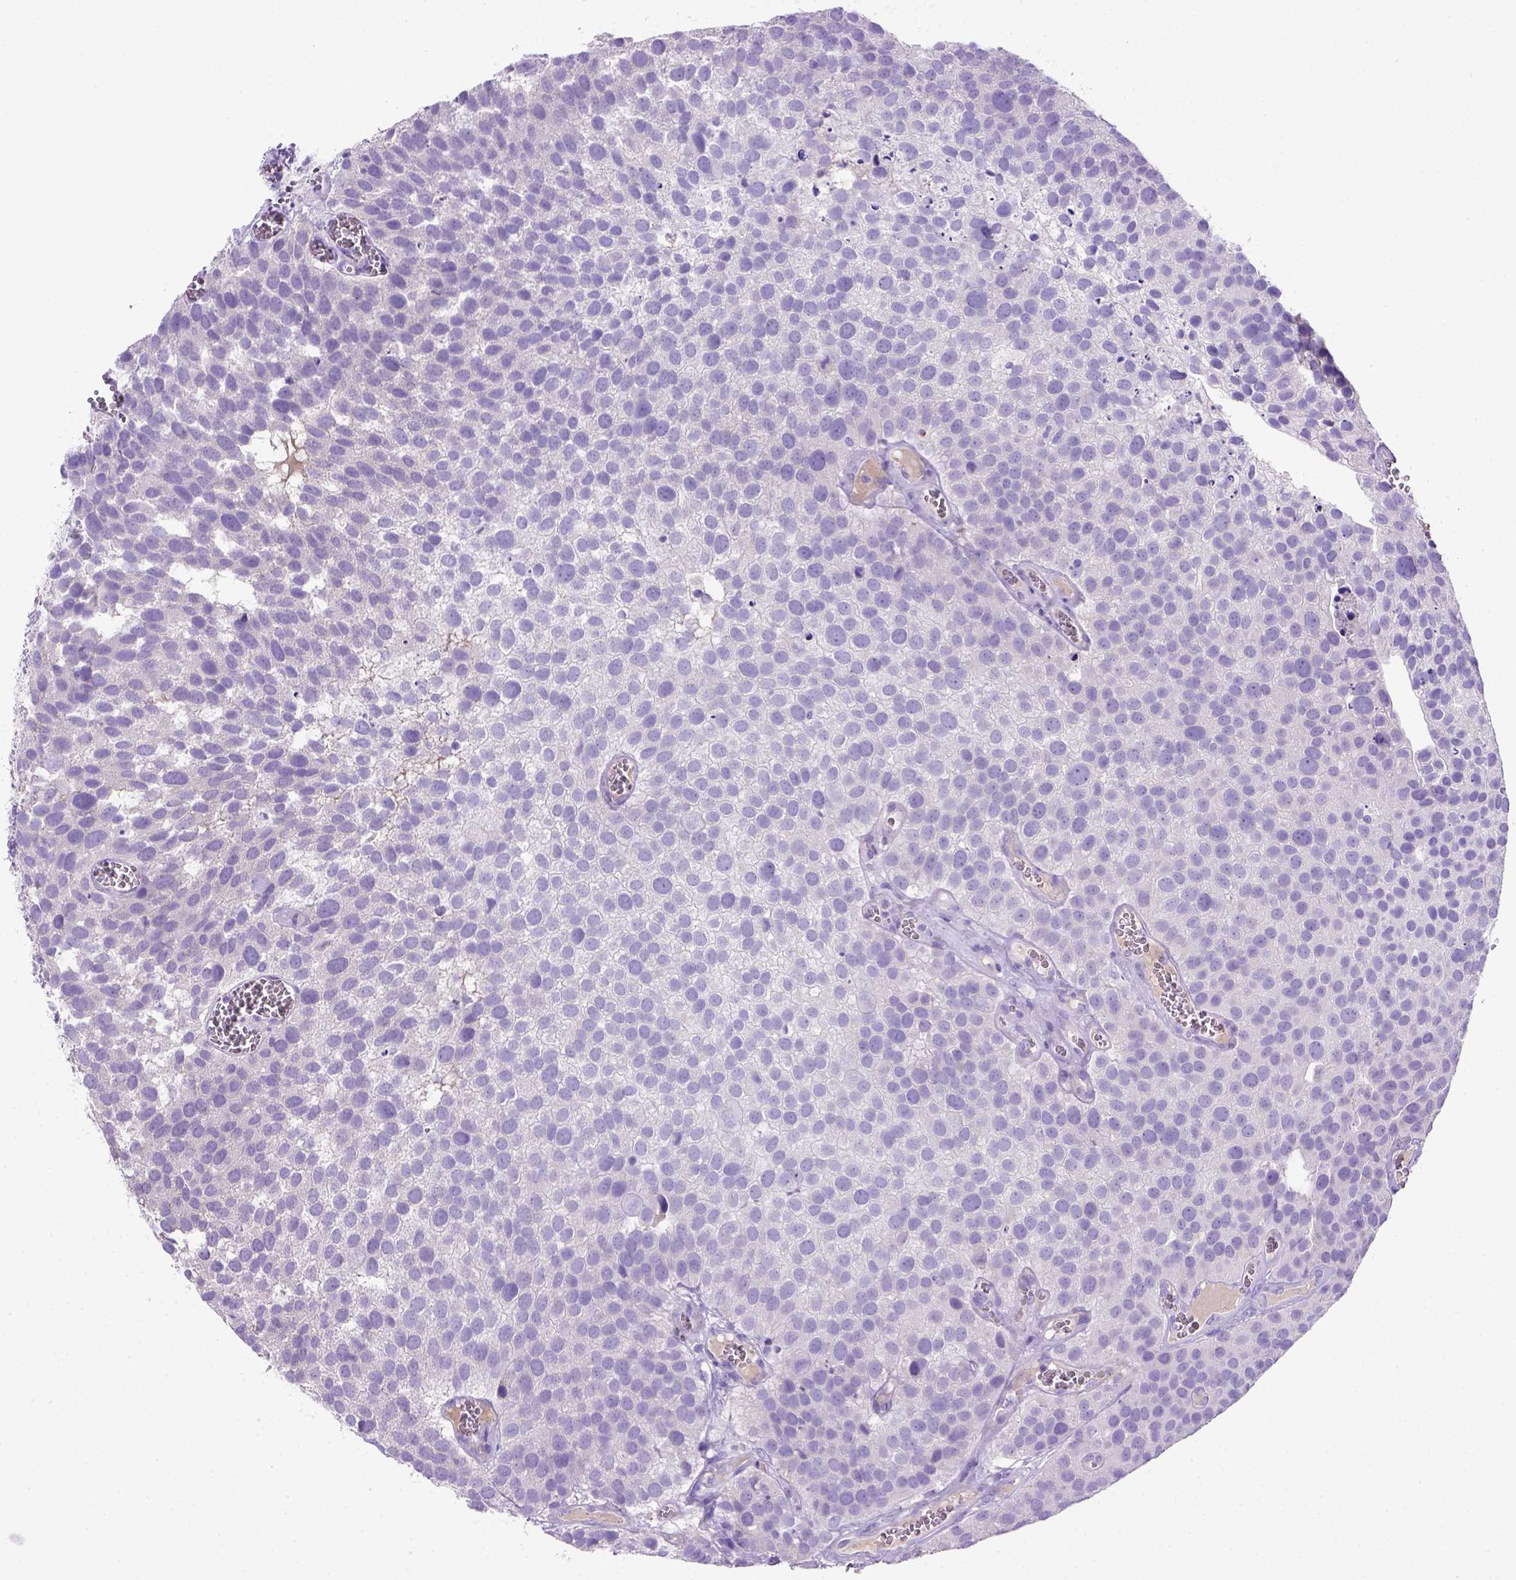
{"staining": {"intensity": "negative", "quantity": "none", "location": "none"}, "tissue": "urothelial cancer", "cell_type": "Tumor cells", "image_type": "cancer", "snomed": [{"axis": "morphology", "description": "Urothelial carcinoma, Low grade"}, {"axis": "topography", "description": "Urinary bladder"}], "caption": "High power microscopy image of an immunohistochemistry (IHC) photomicrograph of urothelial cancer, revealing no significant positivity in tumor cells. (DAB (3,3'-diaminobenzidine) IHC visualized using brightfield microscopy, high magnification).", "gene": "SIRPD", "patient": {"sex": "female", "age": 69}}